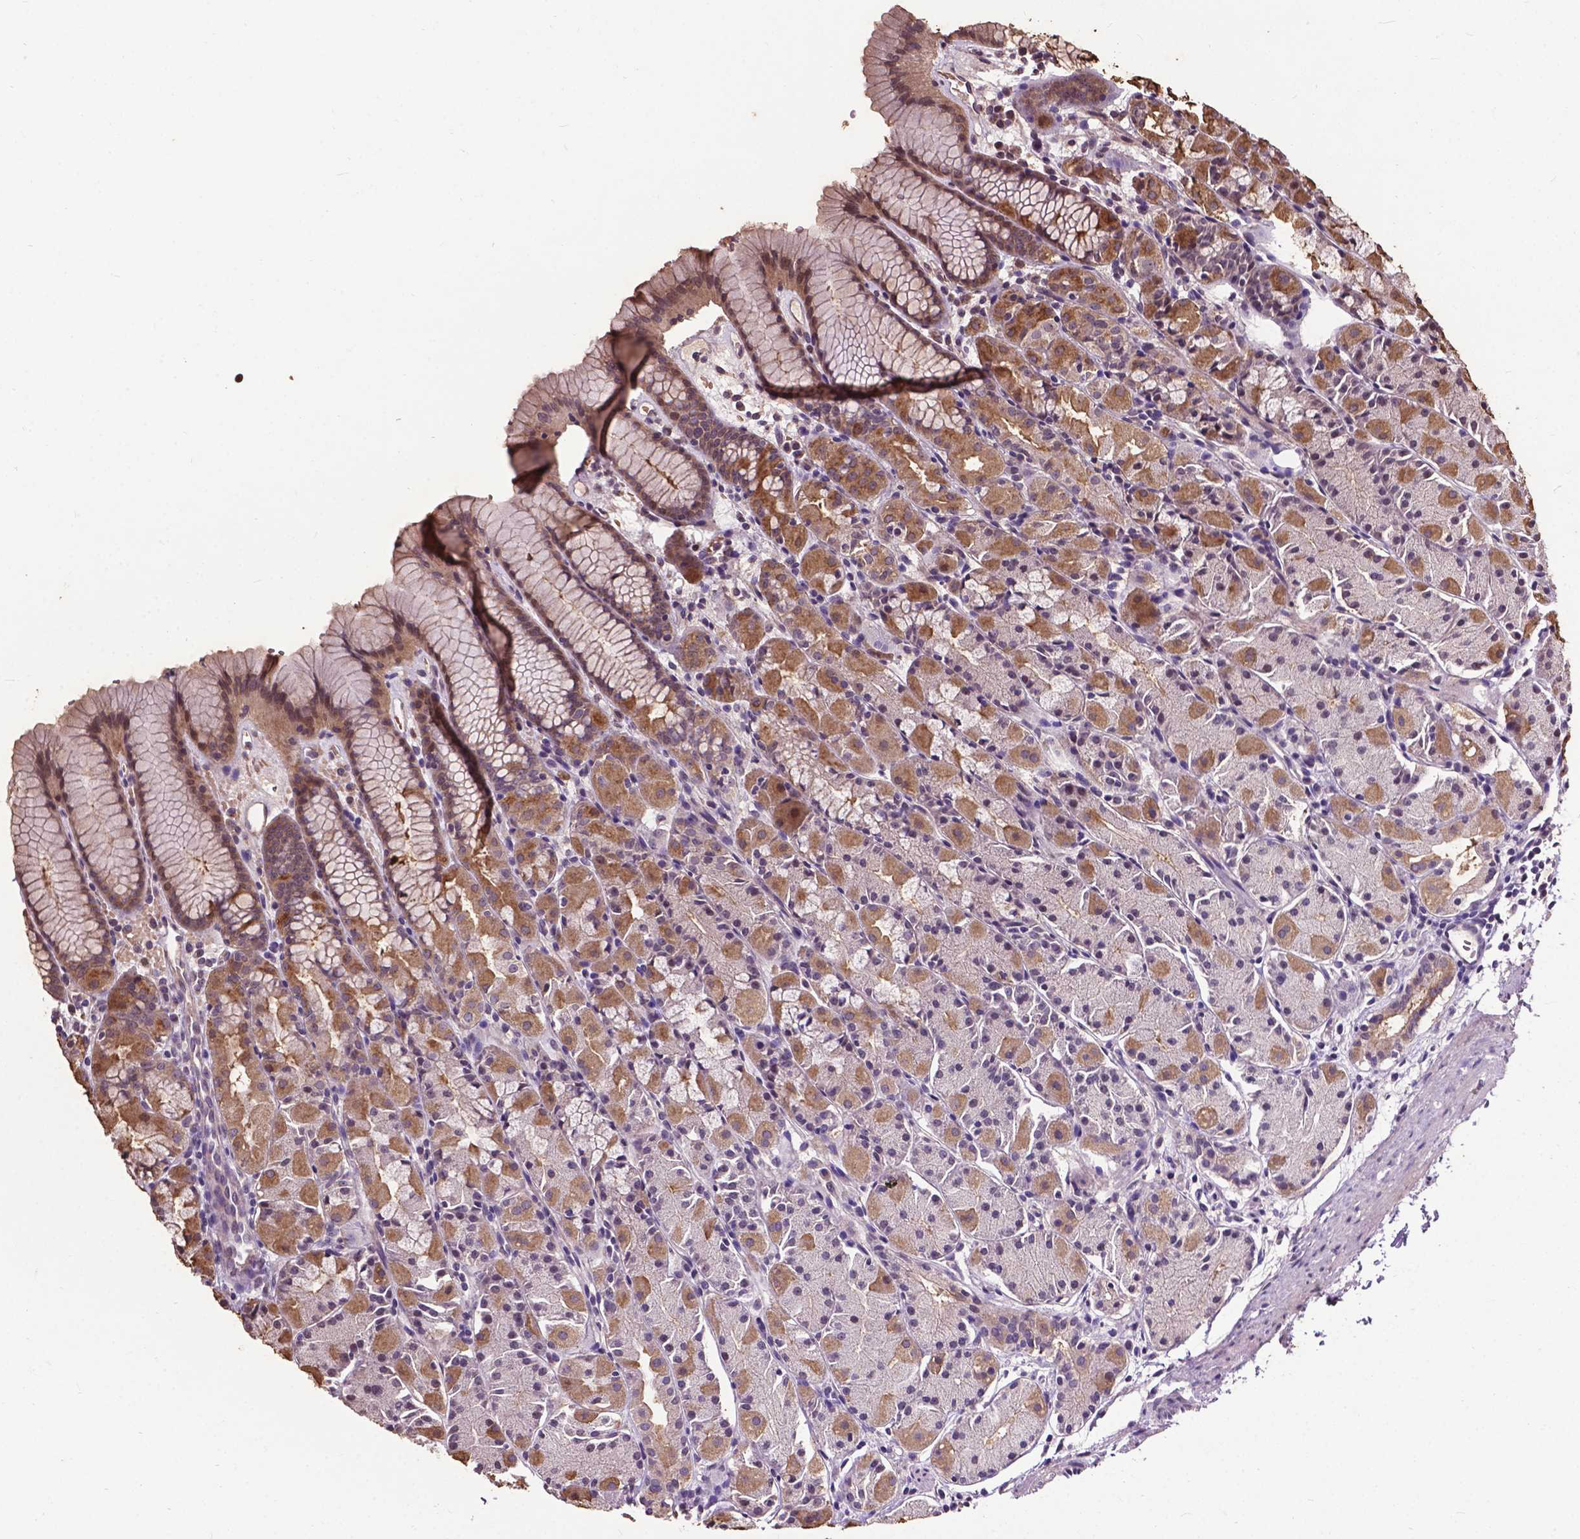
{"staining": {"intensity": "moderate", "quantity": "25%-75%", "location": "cytoplasmic/membranous"}, "tissue": "stomach", "cell_type": "Glandular cells", "image_type": "normal", "snomed": [{"axis": "morphology", "description": "Normal tissue, NOS"}, {"axis": "topography", "description": "Stomach, upper"}], "caption": "A brown stain highlights moderate cytoplasmic/membranous staining of a protein in glandular cells of benign human stomach. (DAB (3,3'-diaminobenzidine) IHC with brightfield microscopy, high magnification).", "gene": "GLRA2", "patient": {"sex": "male", "age": 47}}